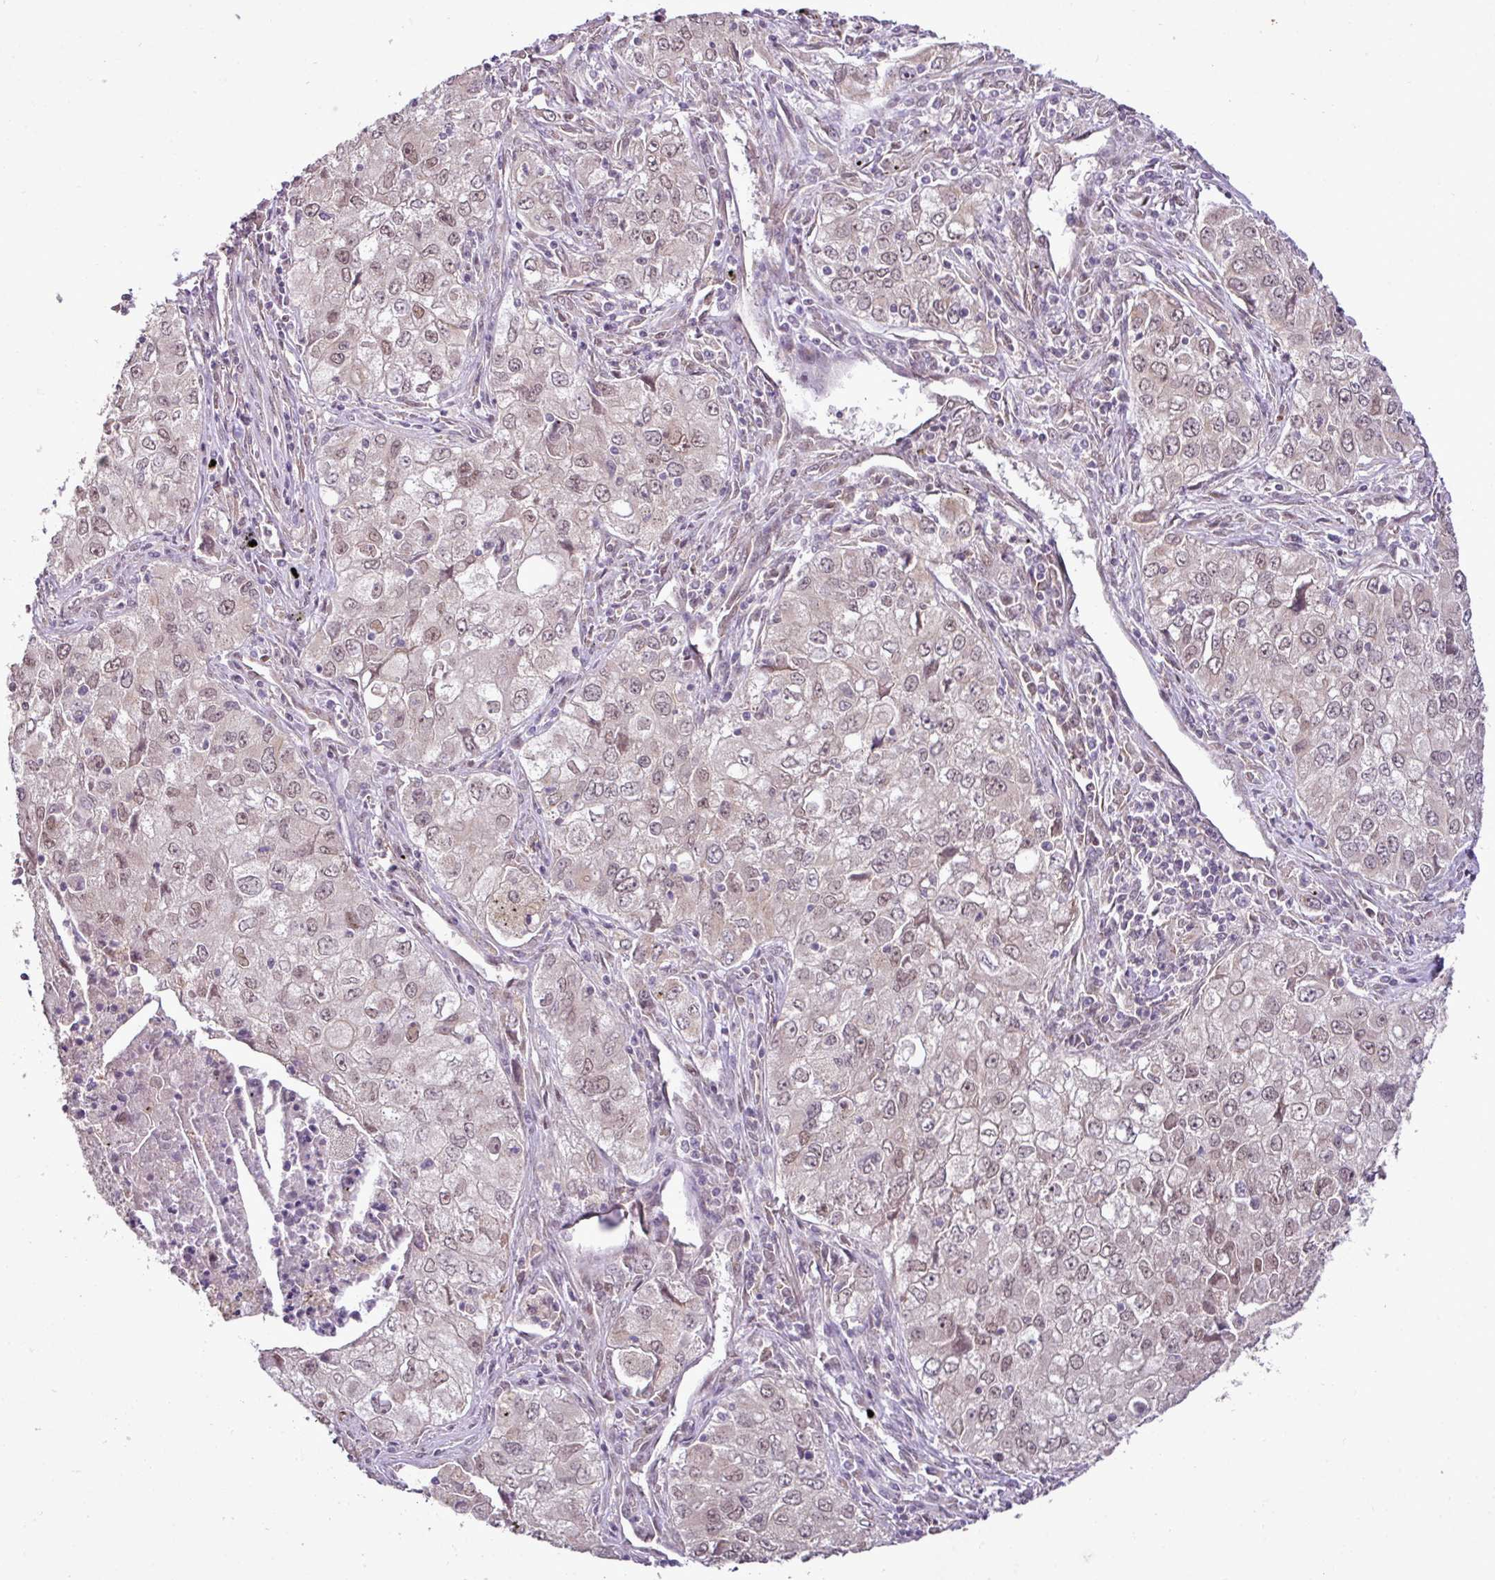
{"staining": {"intensity": "weak", "quantity": ">75%", "location": "nuclear"}, "tissue": "lung cancer", "cell_type": "Tumor cells", "image_type": "cancer", "snomed": [{"axis": "morphology", "description": "Adenocarcinoma, NOS"}, {"axis": "morphology", "description": "Adenocarcinoma, metastatic, NOS"}, {"axis": "topography", "description": "Lymph node"}, {"axis": "topography", "description": "Lung"}], "caption": "This photomicrograph reveals adenocarcinoma (lung) stained with immunohistochemistry to label a protein in brown. The nuclear of tumor cells show weak positivity for the protein. Nuclei are counter-stained blue.", "gene": "DNAAF4", "patient": {"sex": "female", "age": 42}}